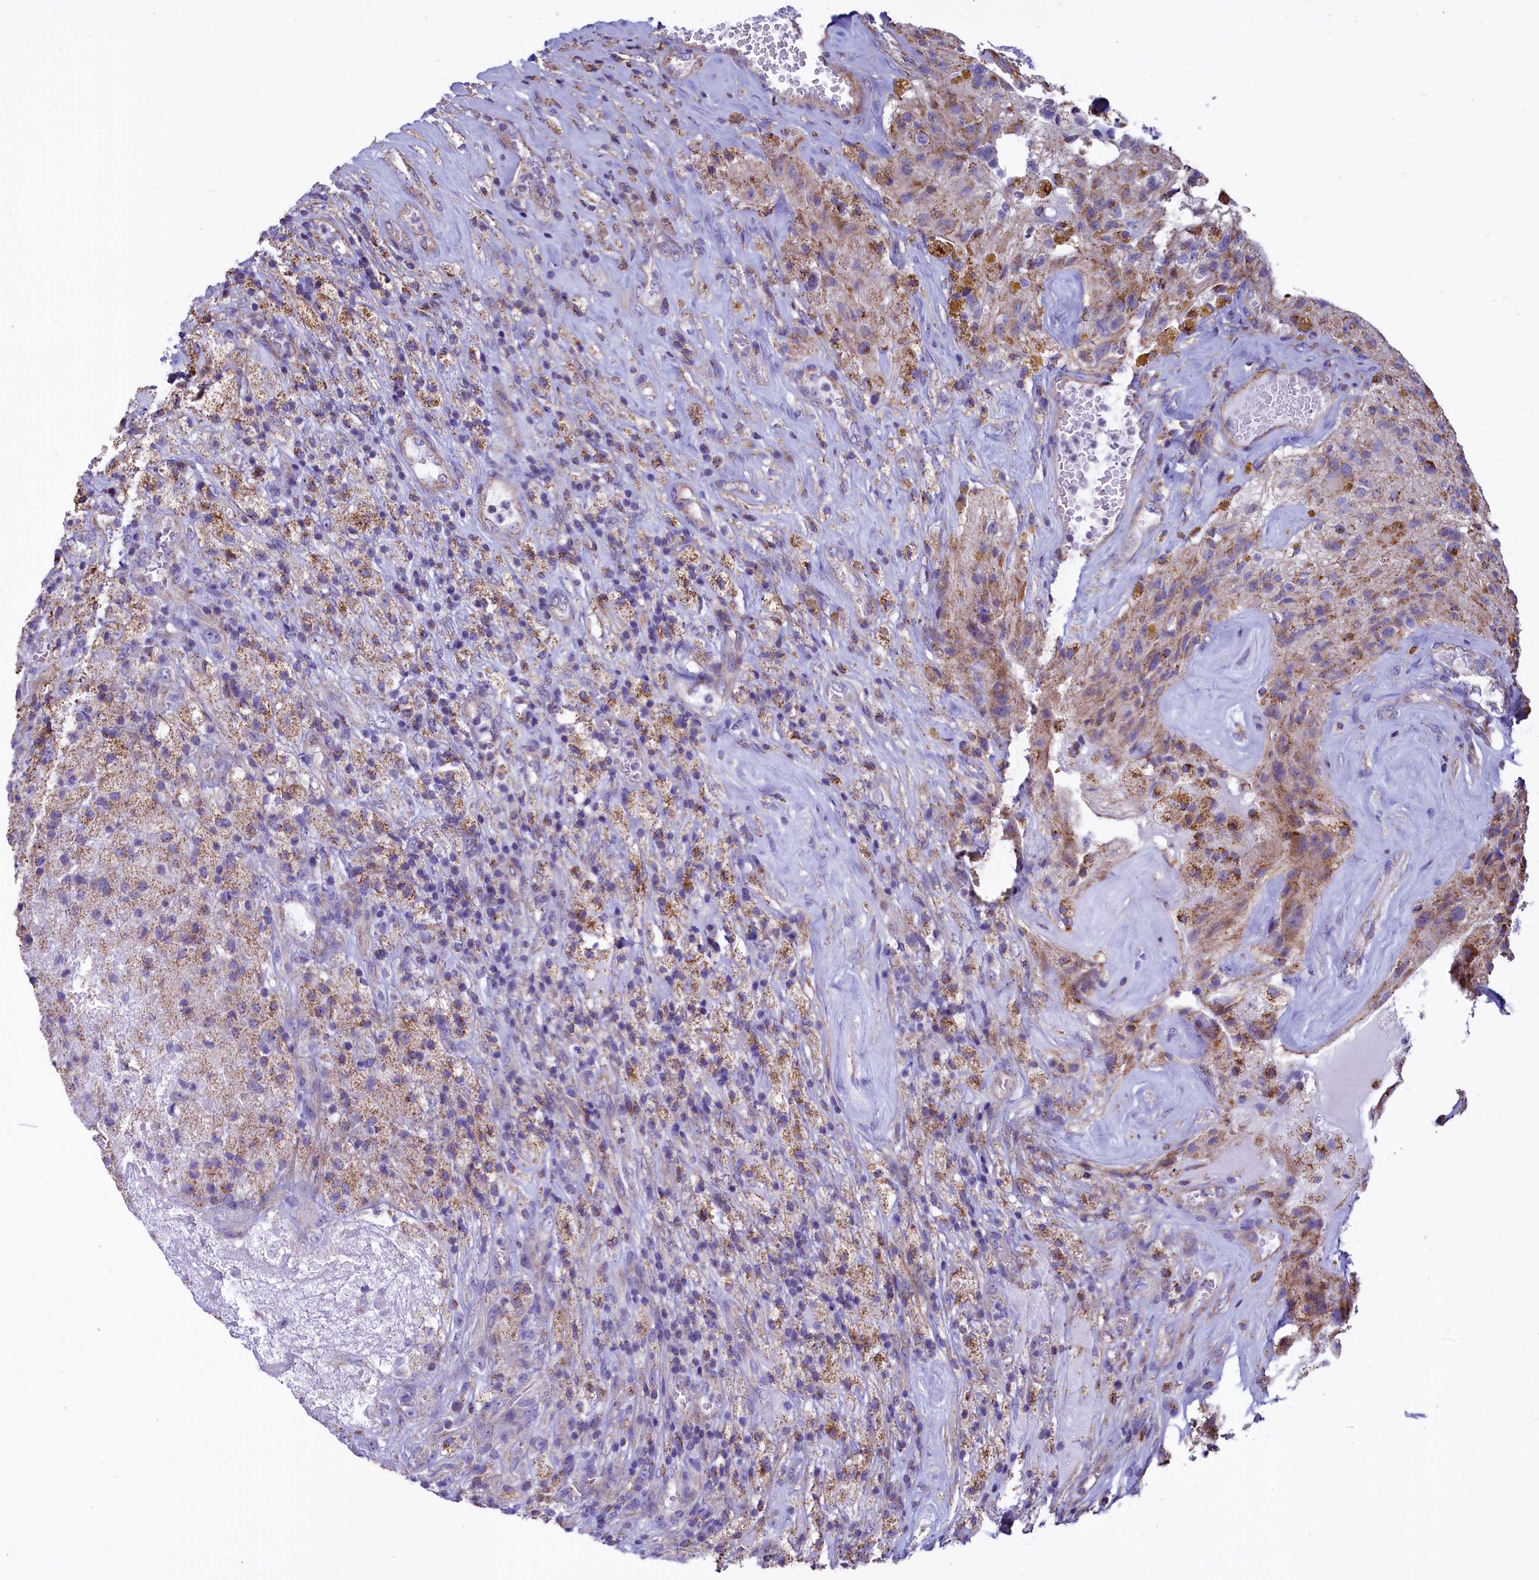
{"staining": {"intensity": "moderate", "quantity": "<25%", "location": "cytoplasmic/membranous"}, "tissue": "glioma", "cell_type": "Tumor cells", "image_type": "cancer", "snomed": [{"axis": "morphology", "description": "Glioma, malignant, High grade"}, {"axis": "topography", "description": "Brain"}], "caption": "Glioma stained with a brown dye reveals moderate cytoplasmic/membranous positive expression in approximately <25% of tumor cells.", "gene": "VWCE", "patient": {"sex": "male", "age": 69}}